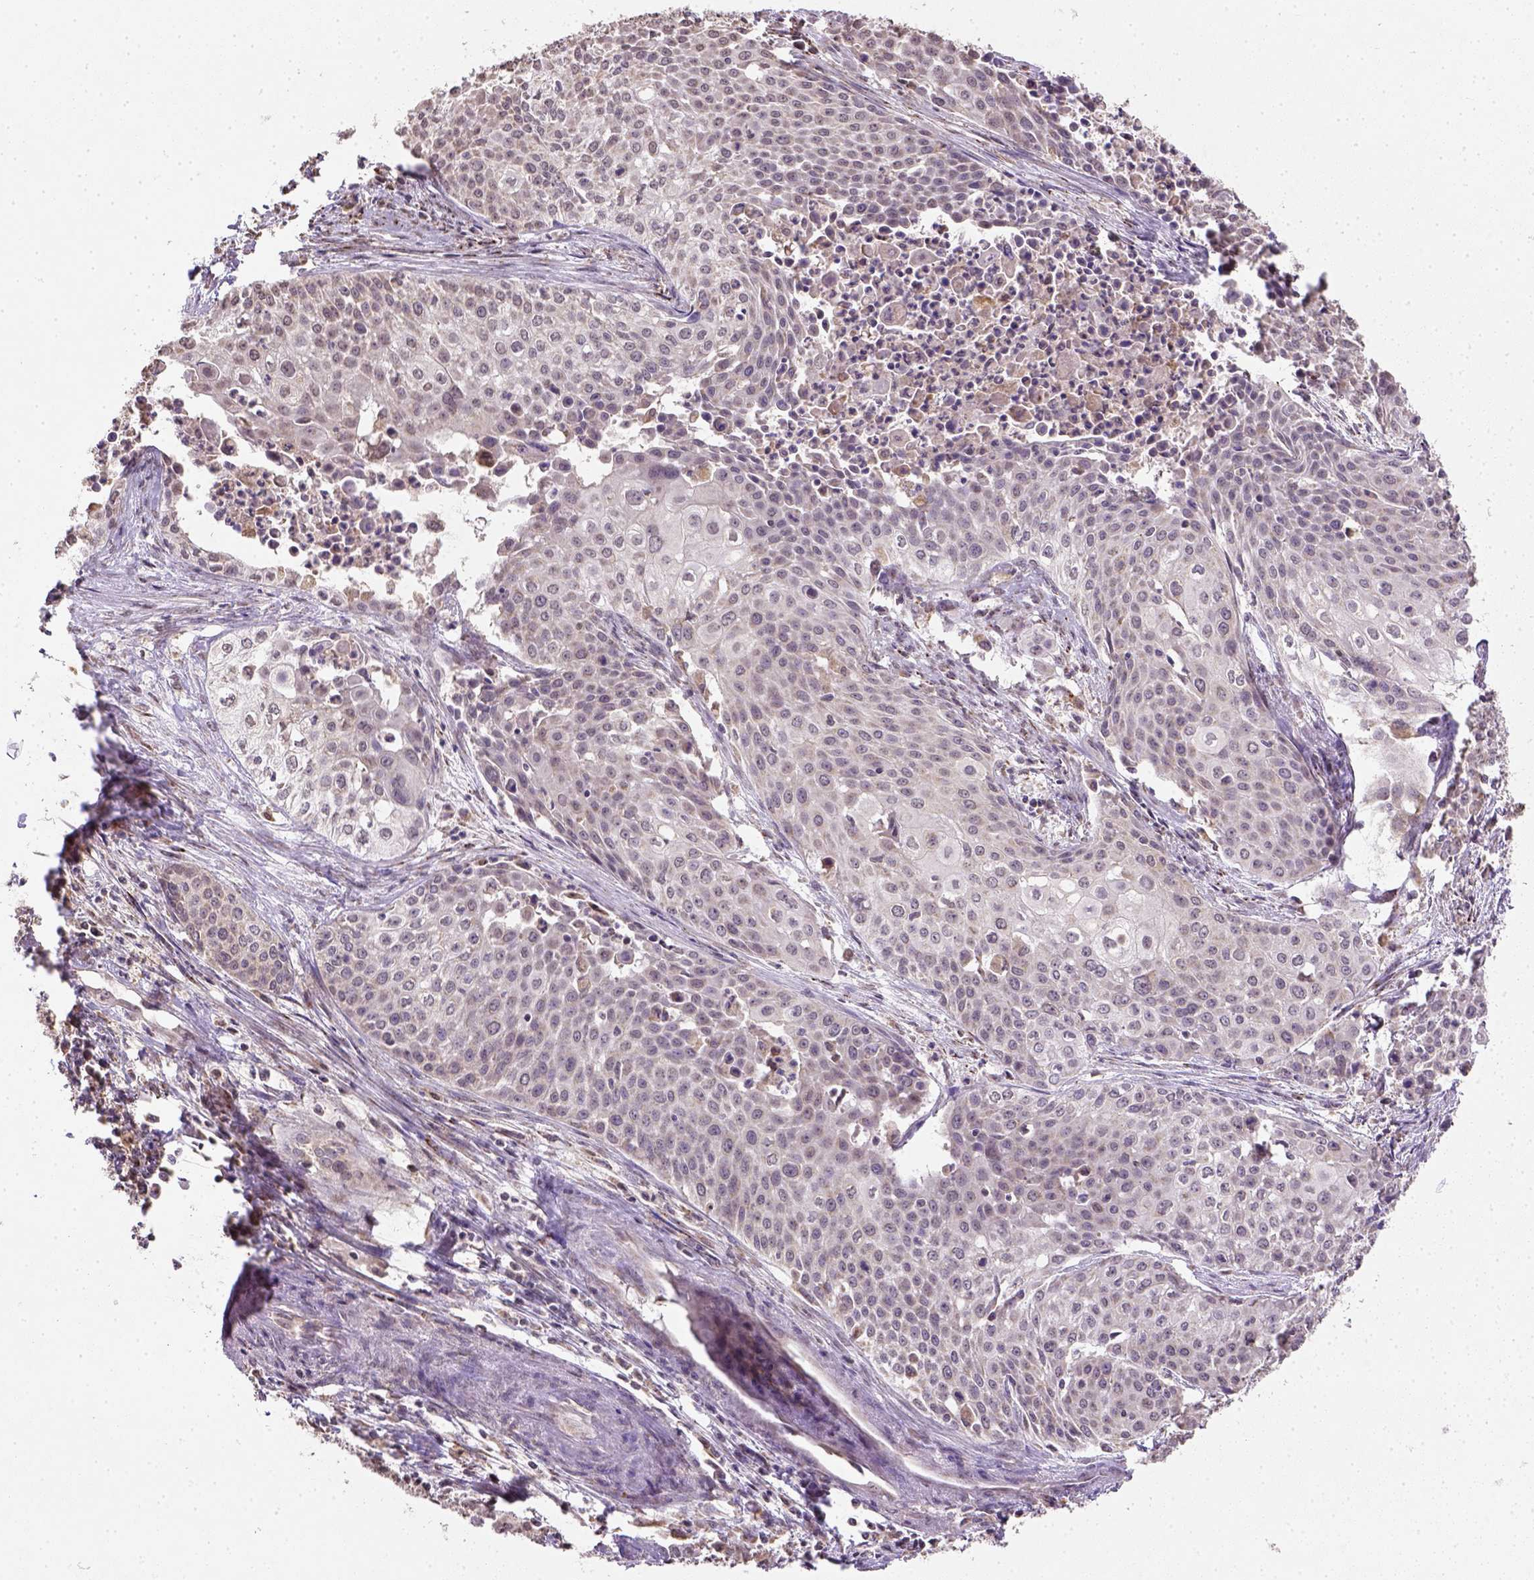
{"staining": {"intensity": "weak", "quantity": "25%-75%", "location": "cytoplasmic/membranous"}, "tissue": "cervical cancer", "cell_type": "Tumor cells", "image_type": "cancer", "snomed": [{"axis": "morphology", "description": "Squamous cell carcinoma, NOS"}, {"axis": "topography", "description": "Cervix"}], "caption": "Cervical cancer (squamous cell carcinoma) stained with a protein marker demonstrates weak staining in tumor cells.", "gene": "NUDT10", "patient": {"sex": "female", "age": 39}}